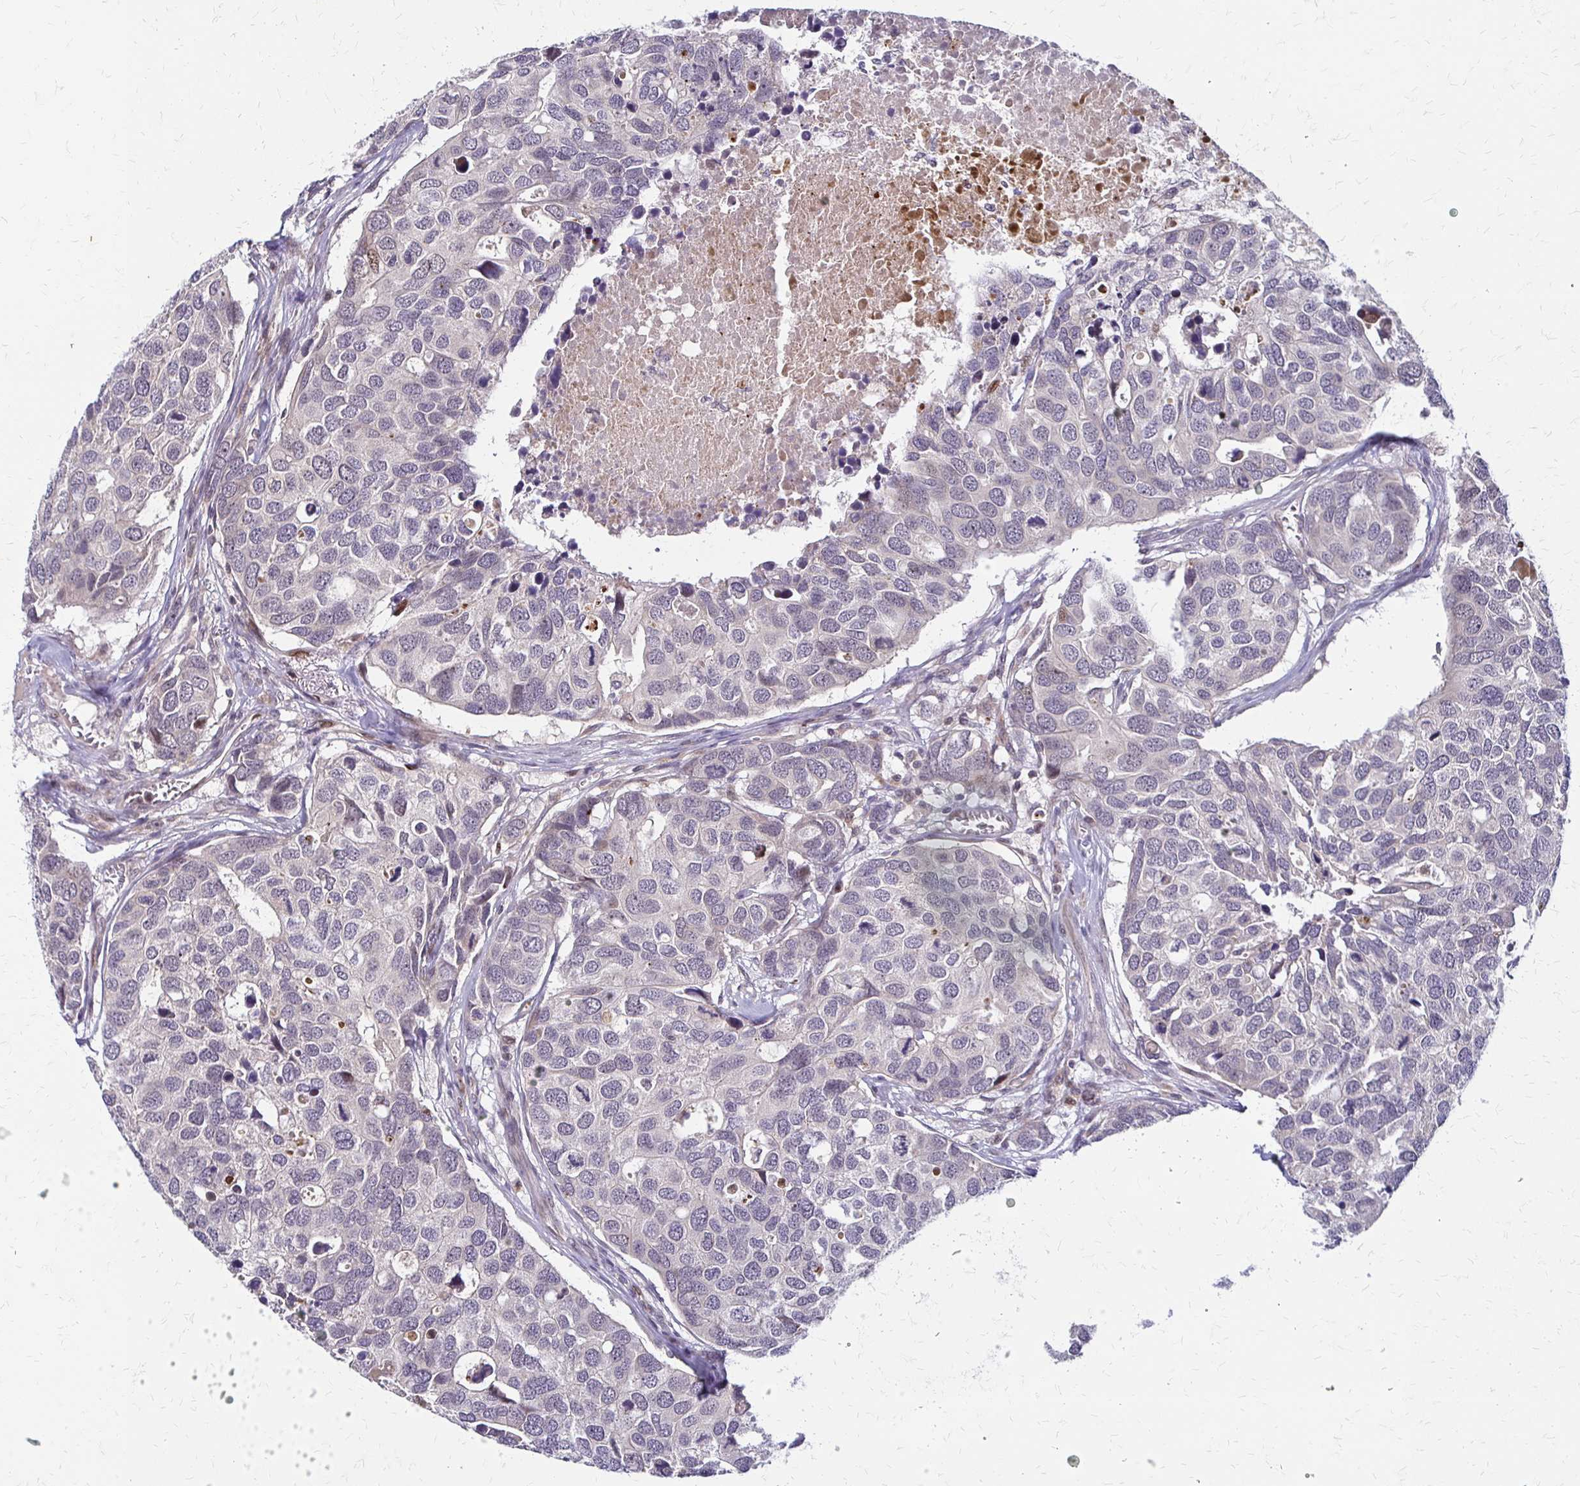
{"staining": {"intensity": "negative", "quantity": "none", "location": "none"}, "tissue": "breast cancer", "cell_type": "Tumor cells", "image_type": "cancer", "snomed": [{"axis": "morphology", "description": "Duct carcinoma"}, {"axis": "topography", "description": "Breast"}], "caption": "Immunohistochemistry image of neoplastic tissue: human invasive ductal carcinoma (breast) stained with DAB (3,3'-diaminobenzidine) exhibits no significant protein positivity in tumor cells. (Stains: DAB immunohistochemistry with hematoxylin counter stain, Microscopy: brightfield microscopy at high magnification).", "gene": "TRIR", "patient": {"sex": "female", "age": 83}}